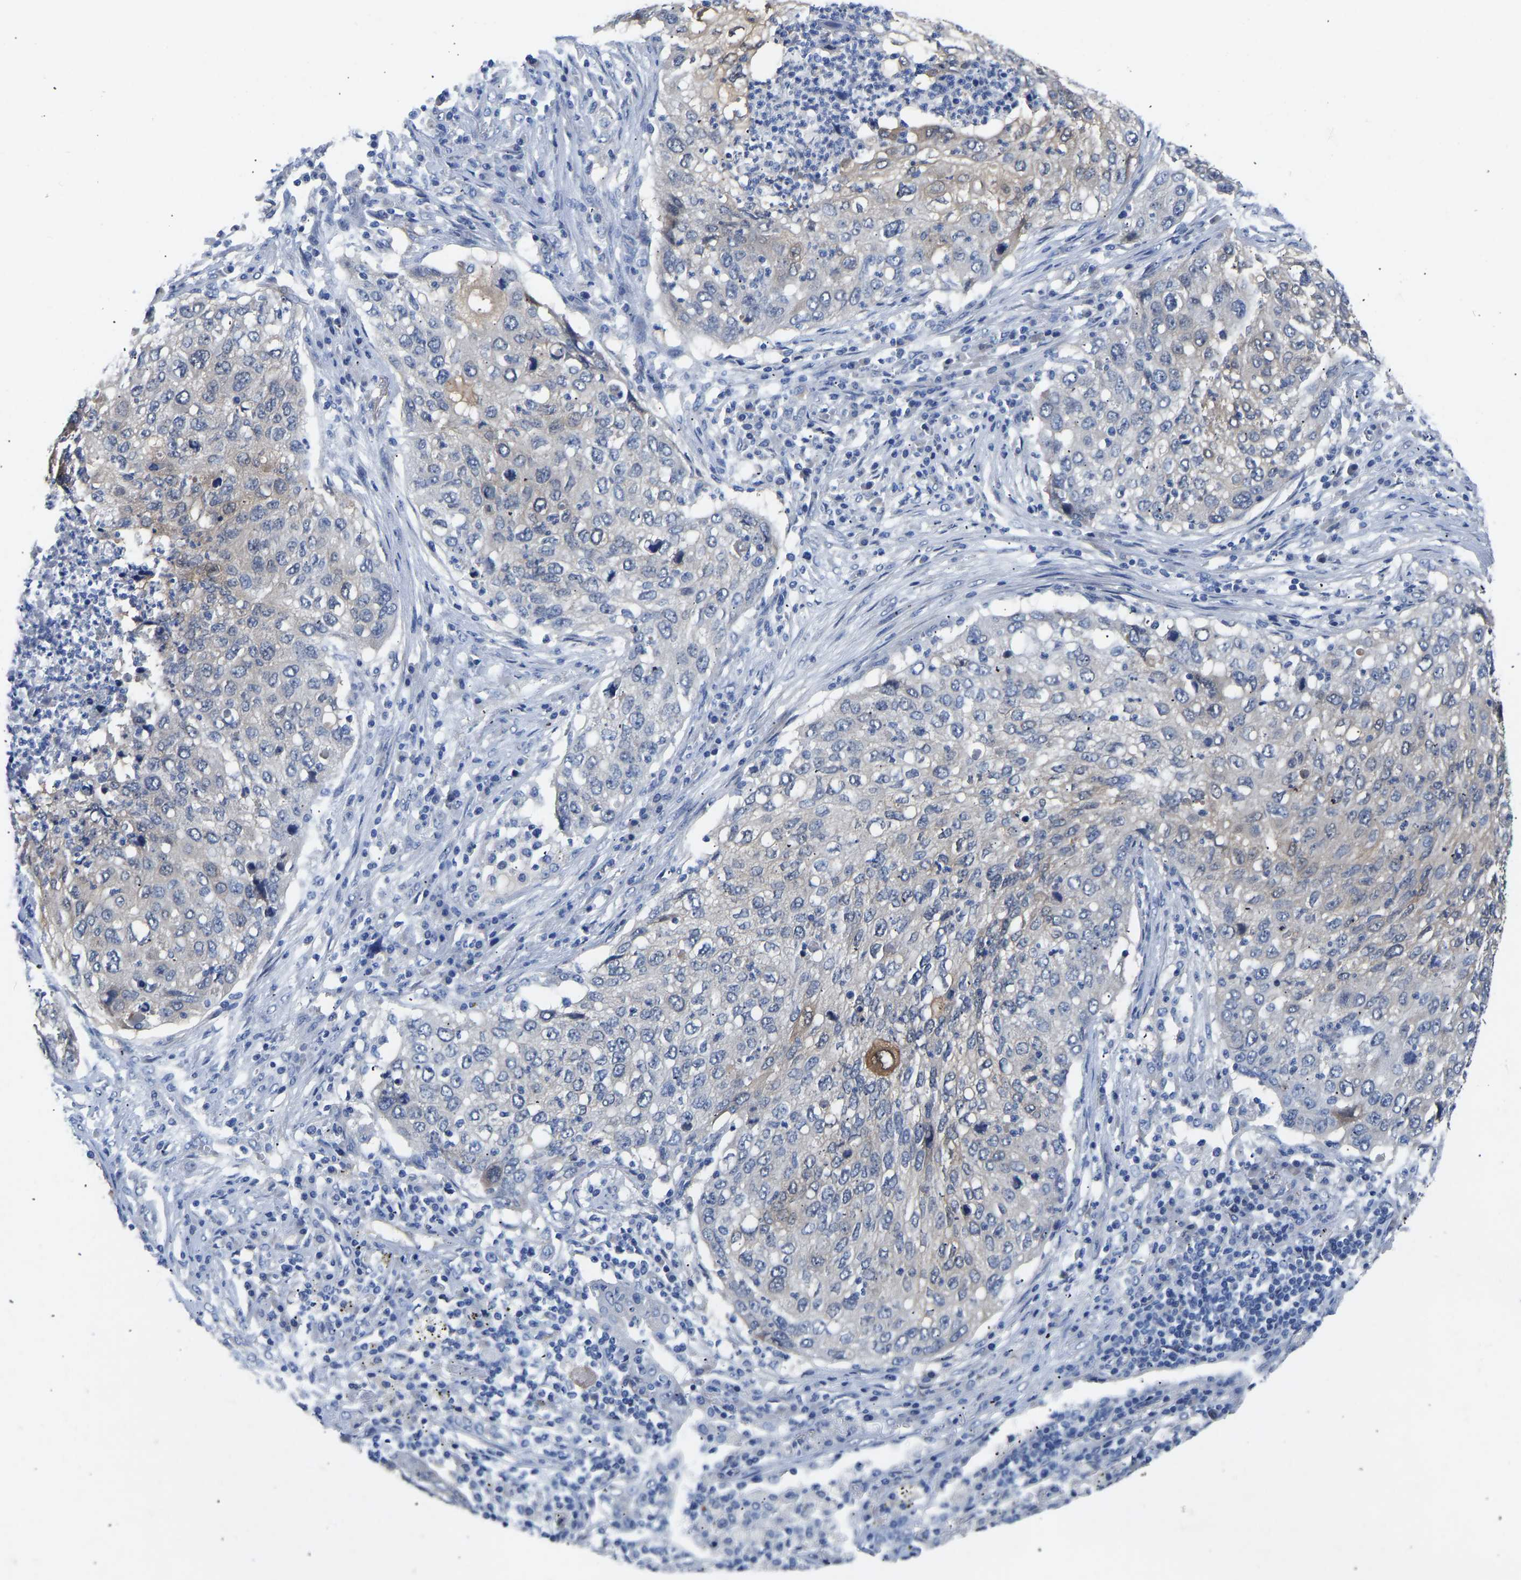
{"staining": {"intensity": "weak", "quantity": "<25%", "location": "cytoplasmic/membranous"}, "tissue": "lung cancer", "cell_type": "Tumor cells", "image_type": "cancer", "snomed": [{"axis": "morphology", "description": "Squamous cell carcinoma, NOS"}, {"axis": "topography", "description": "Lung"}], "caption": "Immunohistochemistry histopathology image of human lung cancer stained for a protein (brown), which exhibits no positivity in tumor cells.", "gene": "RBP1", "patient": {"sex": "female", "age": 63}}